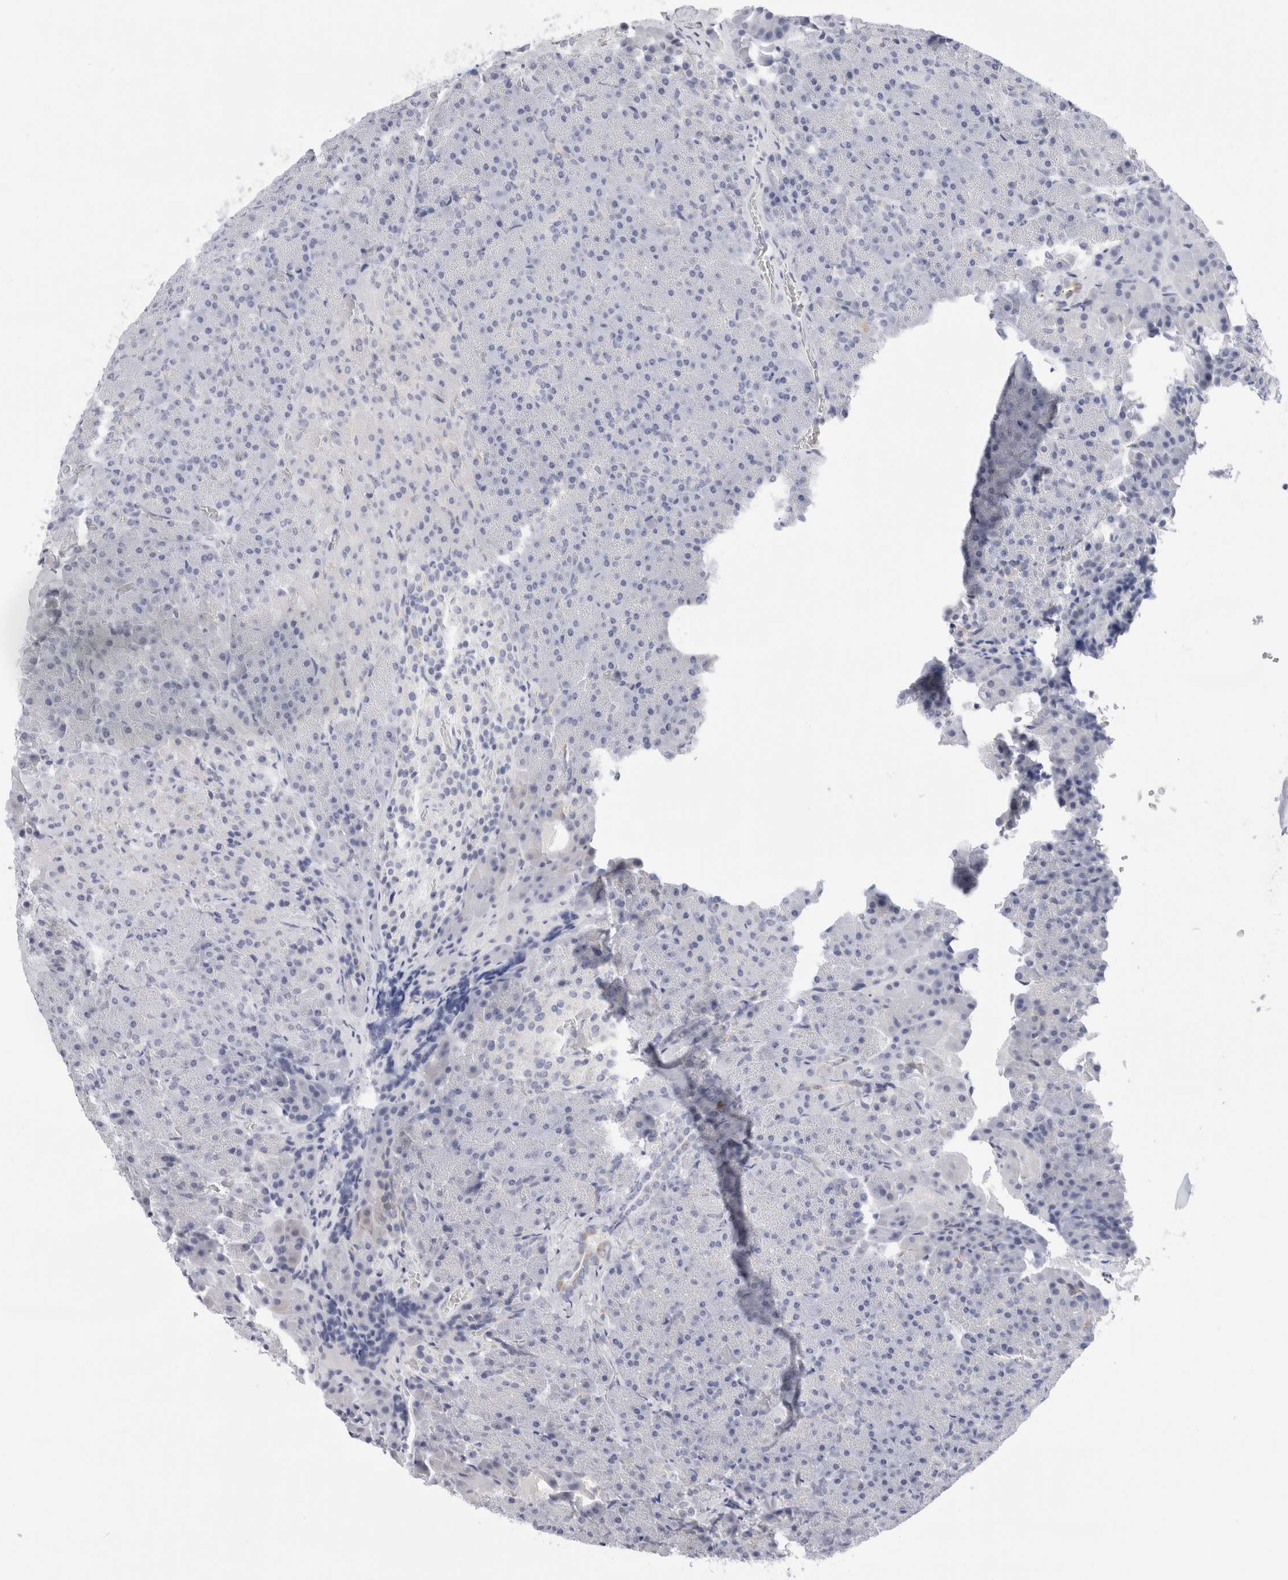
{"staining": {"intensity": "weak", "quantity": "<25%", "location": "cytoplasmic/membranous"}, "tissue": "pancreas", "cell_type": "Exocrine glandular cells", "image_type": "normal", "snomed": [{"axis": "morphology", "description": "Normal tissue, NOS"}, {"axis": "morphology", "description": "Carcinoid, malignant, NOS"}, {"axis": "topography", "description": "Pancreas"}], "caption": "The immunohistochemistry image has no significant expression in exocrine glandular cells of pancreas.", "gene": "MUC15", "patient": {"sex": "female", "age": 35}}